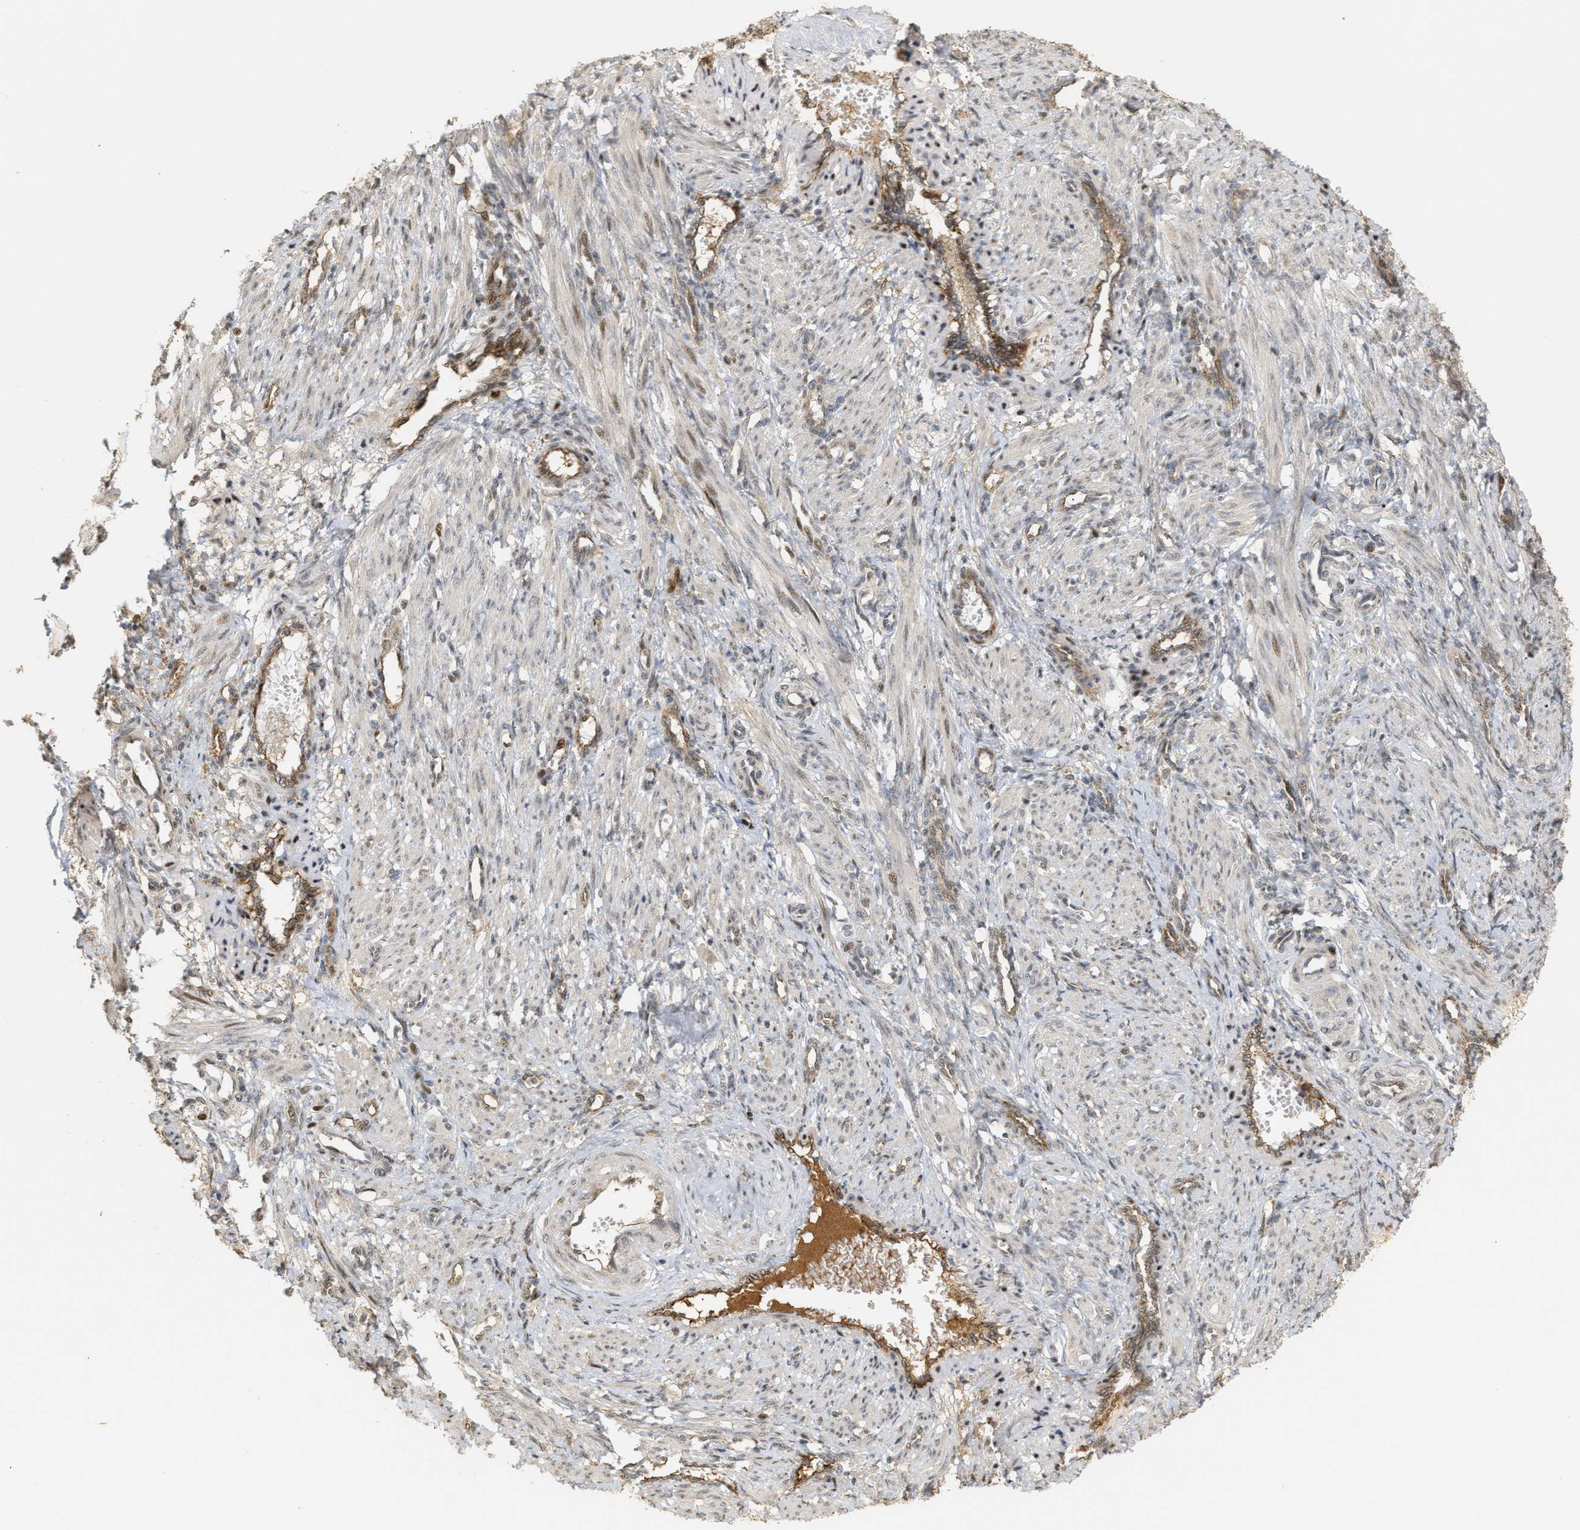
{"staining": {"intensity": "moderate", "quantity": "<25%", "location": "nuclear"}, "tissue": "smooth muscle", "cell_type": "Smooth muscle cells", "image_type": "normal", "snomed": [{"axis": "morphology", "description": "Normal tissue, NOS"}, {"axis": "topography", "description": "Endometrium"}], "caption": "Immunohistochemical staining of benign human smooth muscle demonstrates low levels of moderate nuclear positivity in about <25% of smooth muscle cells. The protein of interest is stained brown, and the nuclei are stained in blue (DAB IHC with brightfield microscopy, high magnification).", "gene": "ZFAND5", "patient": {"sex": "female", "age": 33}}